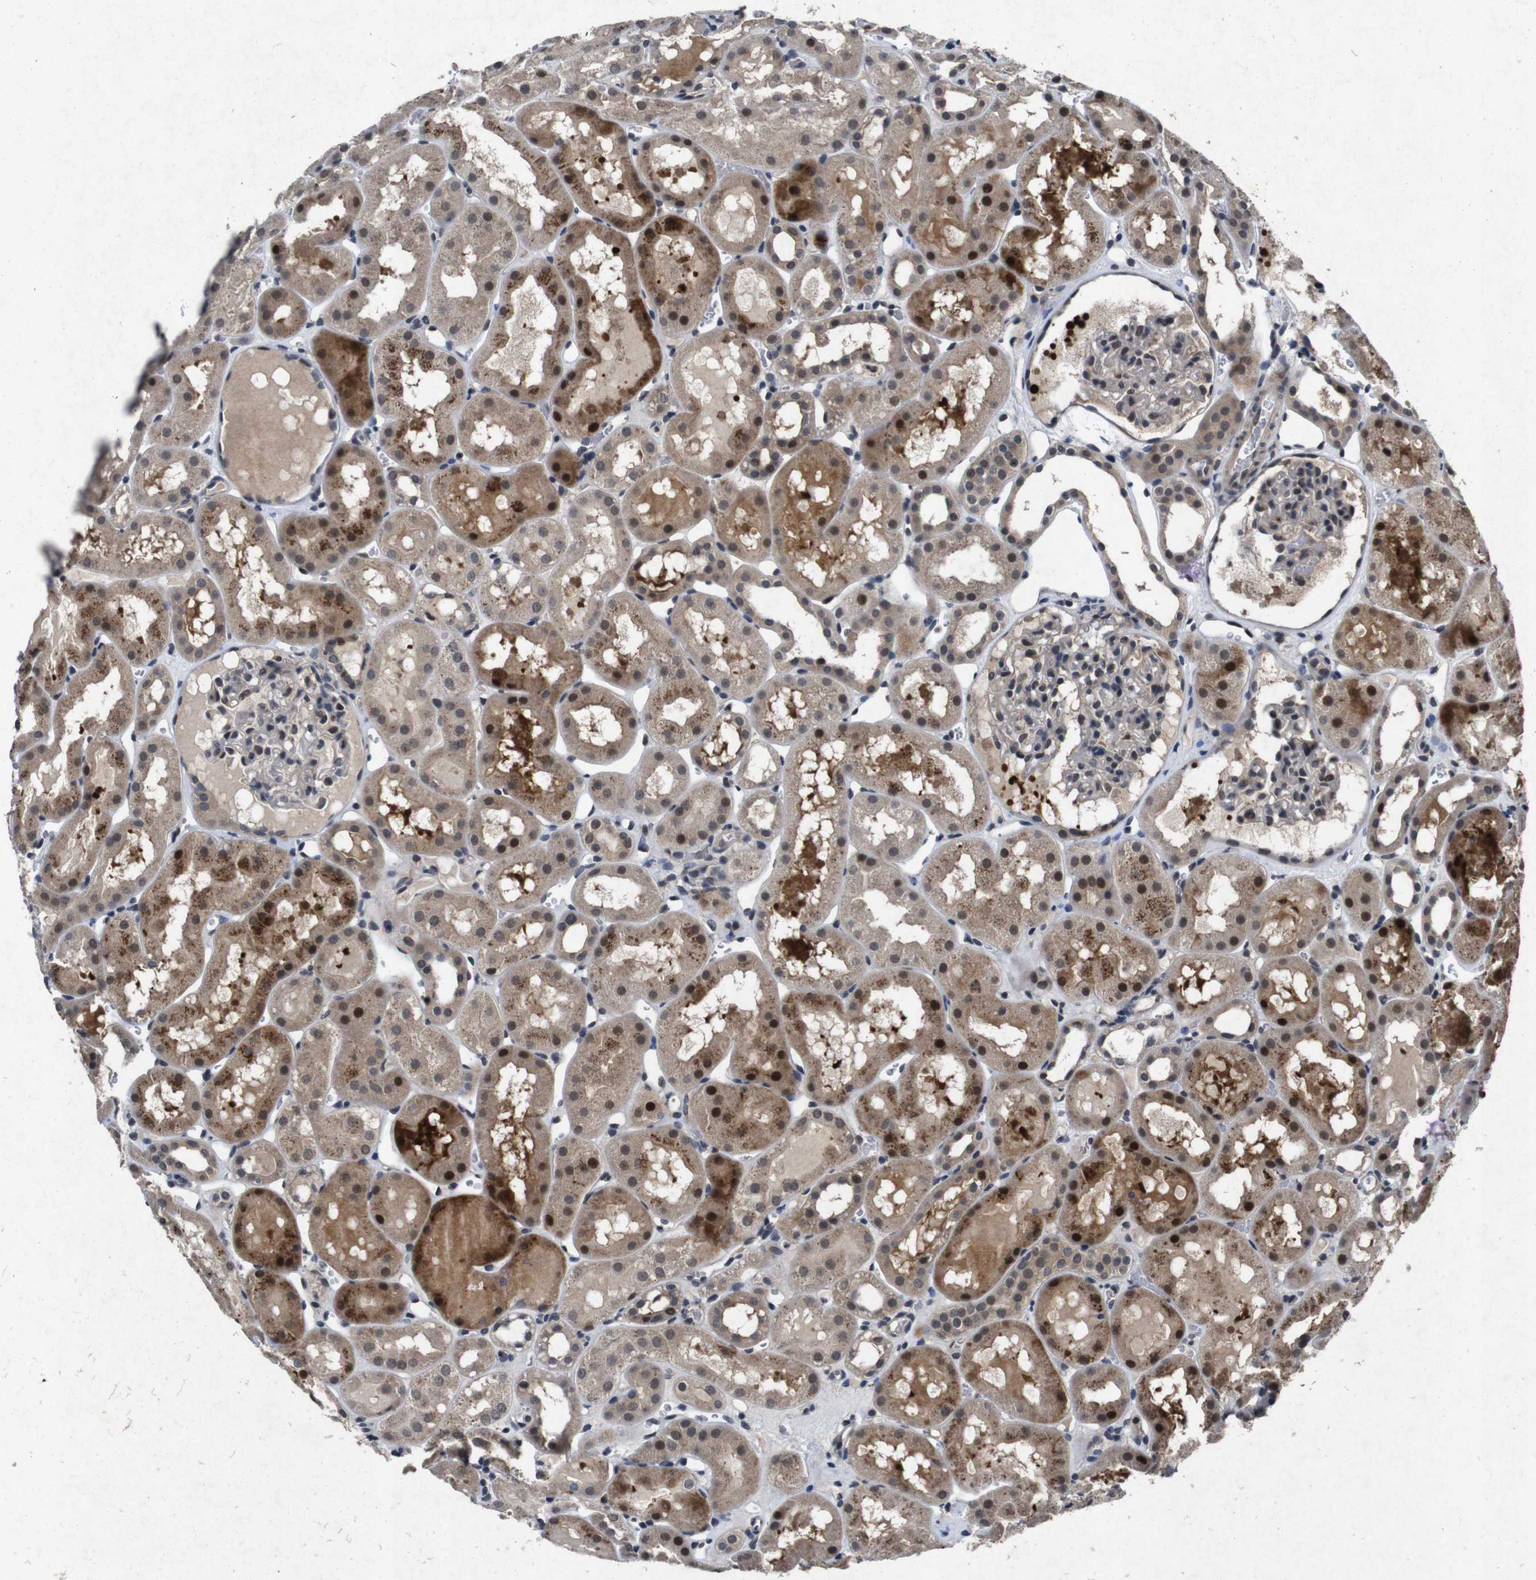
{"staining": {"intensity": "weak", "quantity": "<25%", "location": "cytoplasmic/membranous"}, "tissue": "kidney", "cell_type": "Cells in glomeruli", "image_type": "normal", "snomed": [{"axis": "morphology", "description": "Normal tissue, NOS"}, {"axis": "topography", "description": "Kidney"}, {"axis": "topography", "description": "Urinary bladder"}], "caption": "Immunohistochemistry (IHC) micrograph of unremarkable kidney: kidney stained with DAB reveals no significant protein expression in cells in glomeruli.", "gene": "AKT3", "patient": {"sex": "male", "age": 16}}